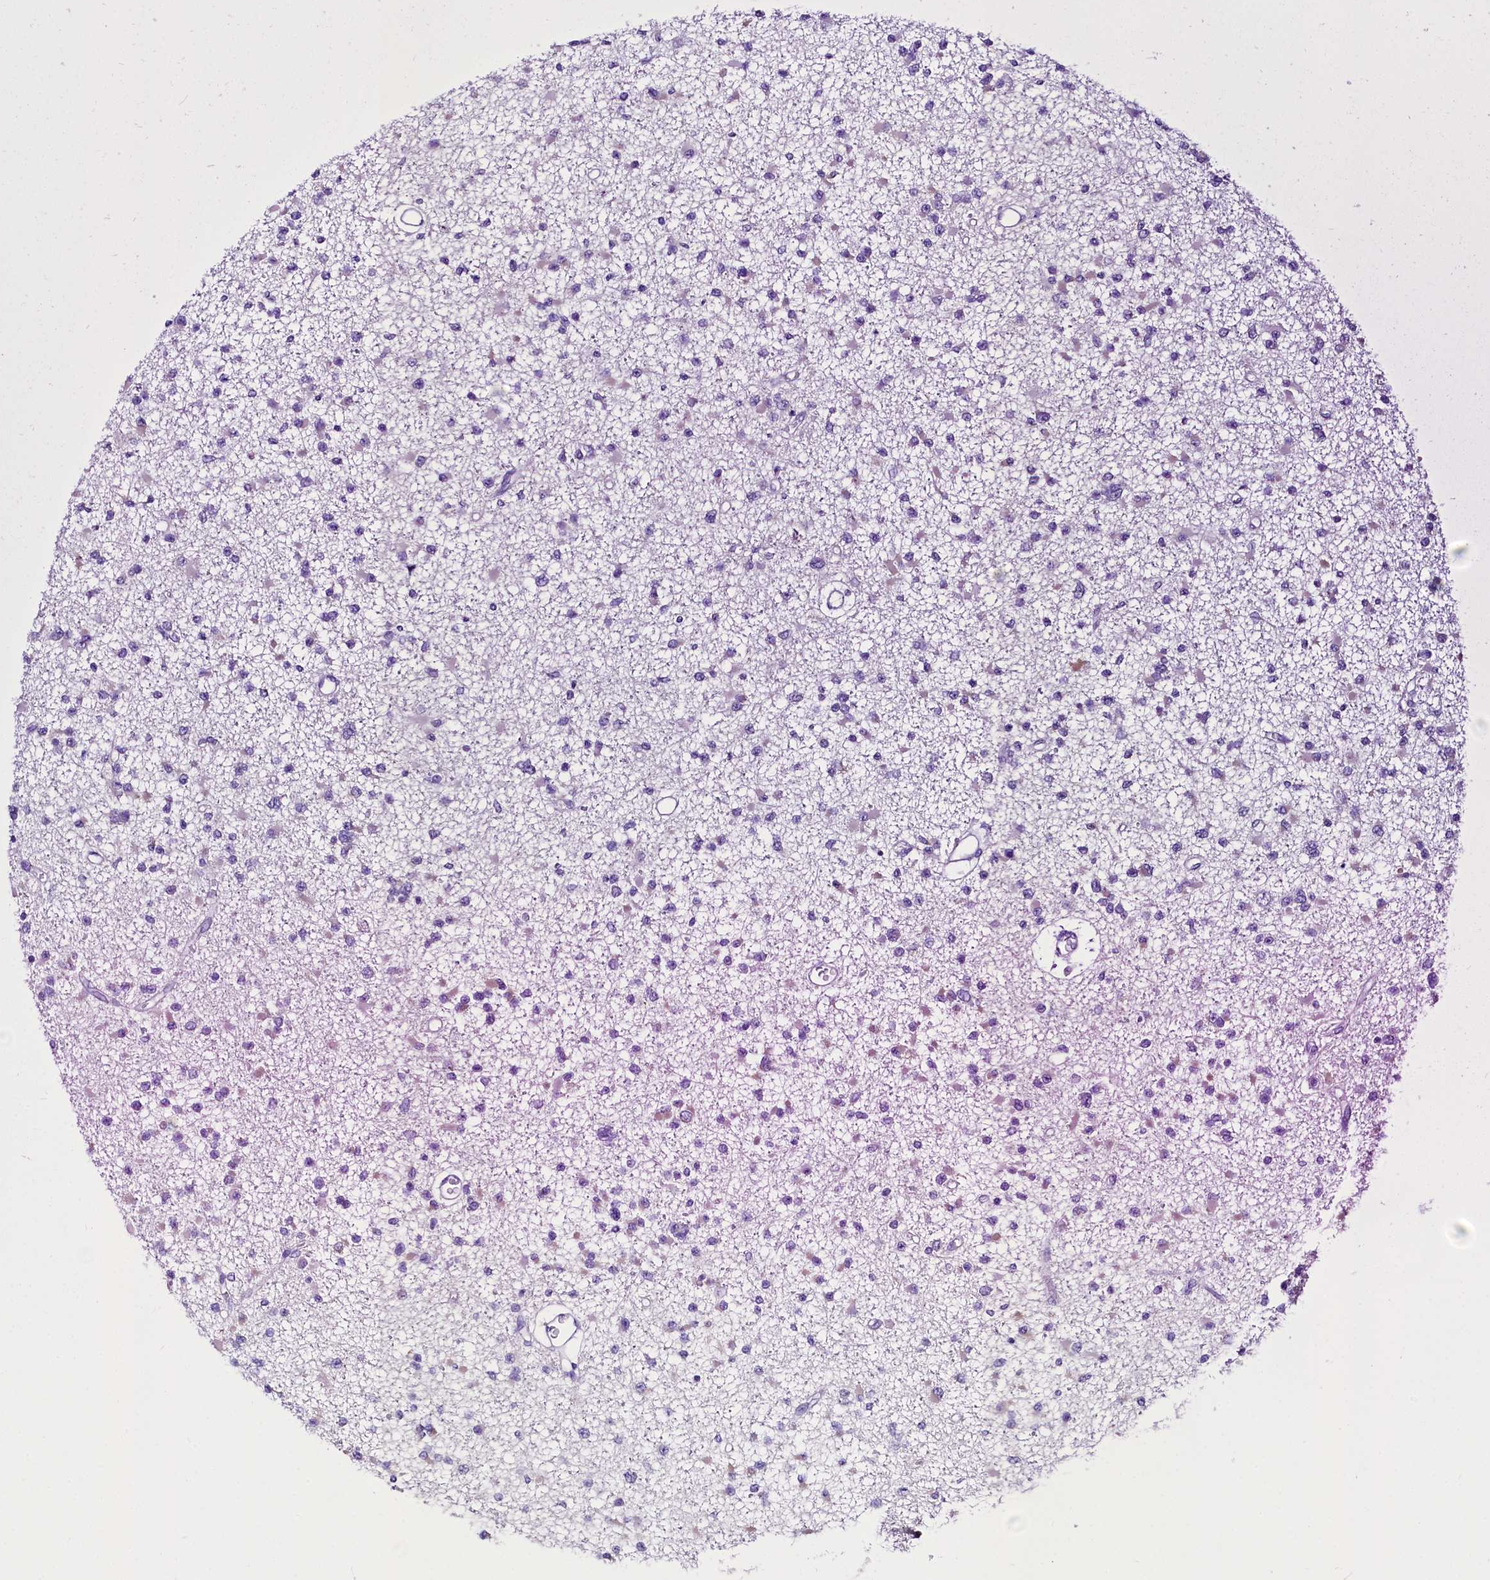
{"staining": {"intensity": "negative", "quantity": "none", "location": "none"}, "tissue": "glioma", "cell_type": "Tumor cells", "image_type": "cancer", "snomed": [{"axis": "morphology", "description": "Glioma, malignant, Low grade"}, {"axis": "topography", "description": "Brain"}], "caption": "High magnification brightfield microscopy of malignant glioma (low-grade) stained with DAB (3,3'-diaminobenzidine) (brown) and counterstained with hematoxylin (blue): tumor cells show no significant expression.", "gene": "A2ML1", "patient": {"sex": "female", "age": 22}}